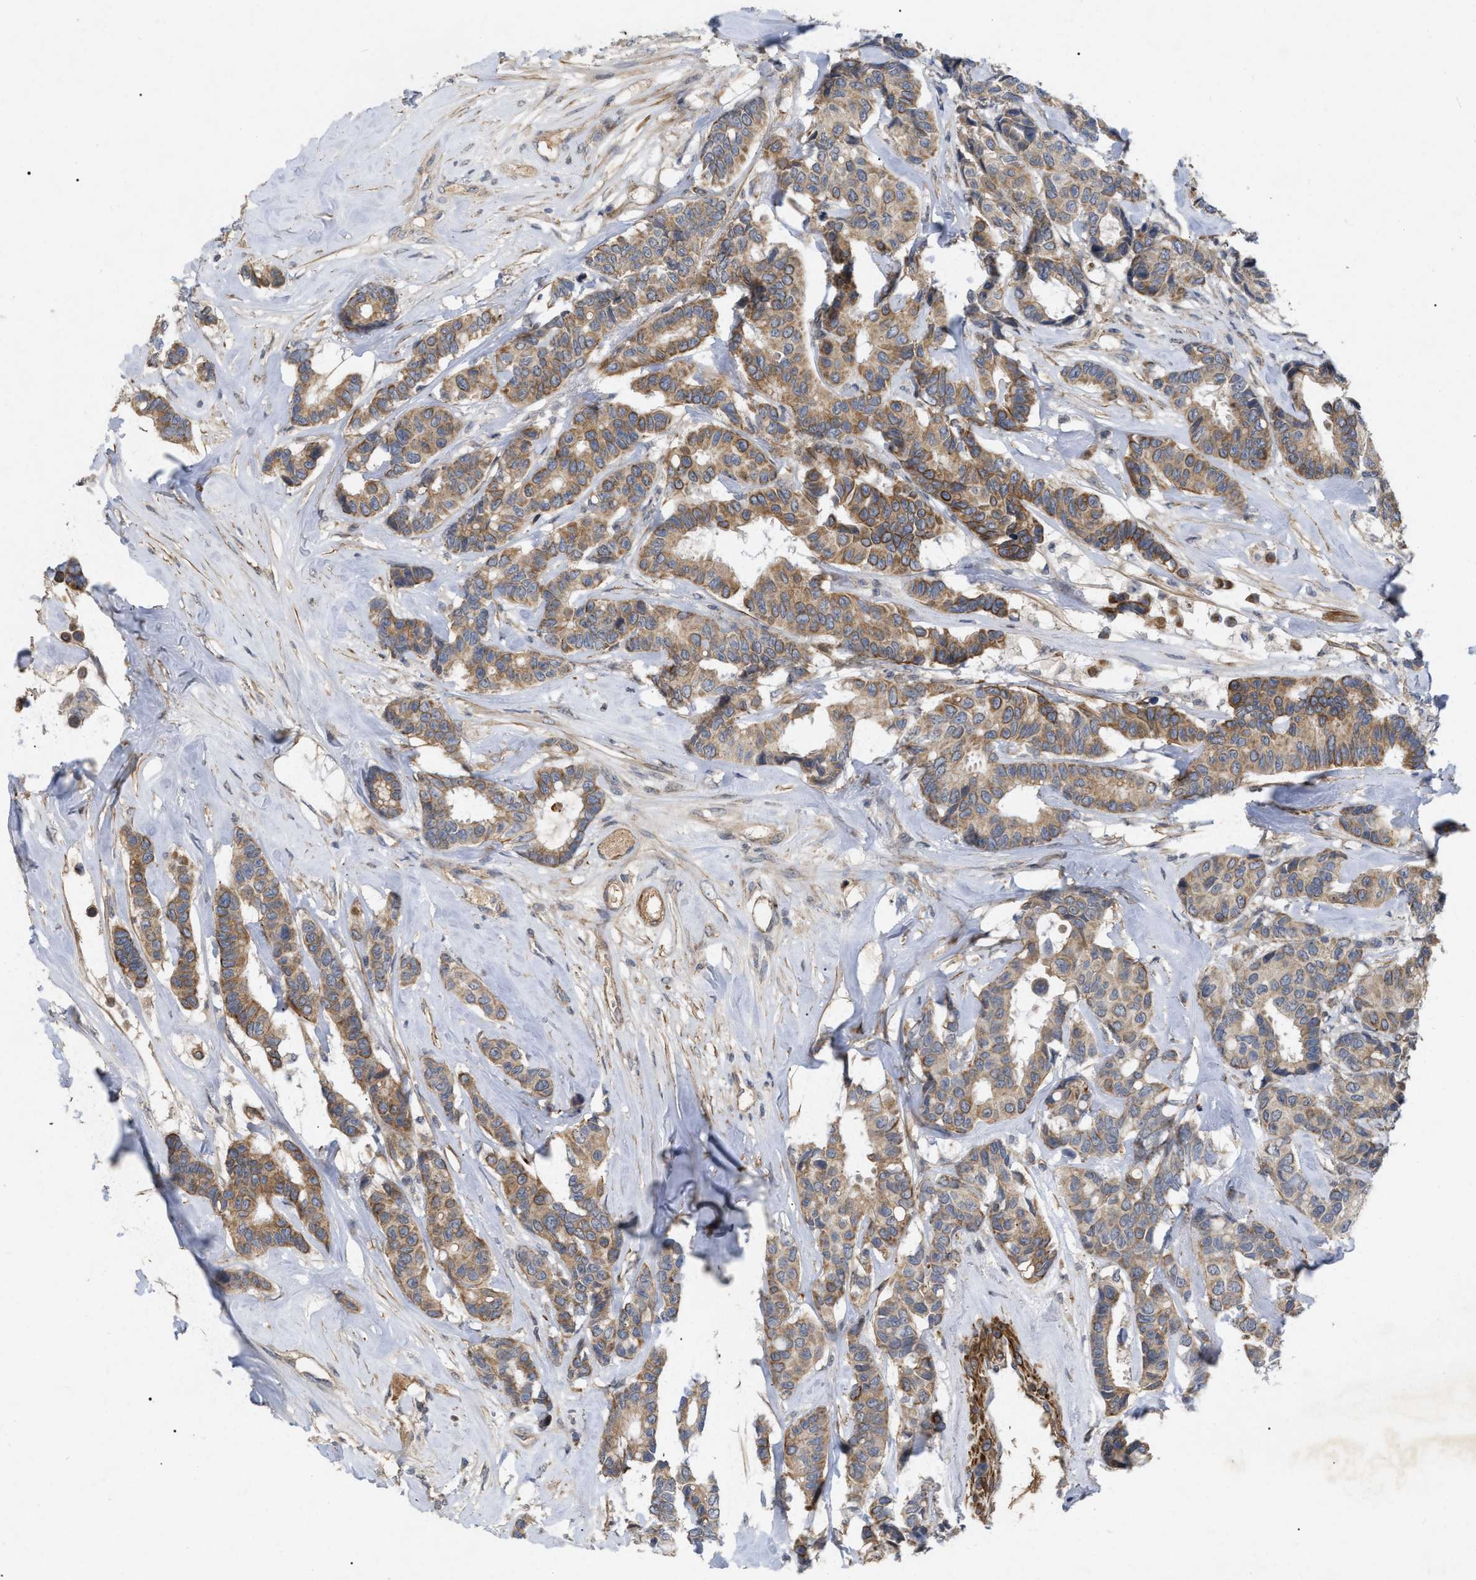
{"staining": {"intensity": "moderate", "quantity": ">75%", "location": "cytoplasmic/membranous"}, "tissue": "breast cancer", "cell_type": "Tumor cells", "image_type": "cancer", "snomed": [{"axis": "morphology", "description": "Duct carcinoma"}, {"axis": "topography", "description": "Breast"}], "caption": "IHC of human invasive ductal carcinoma (breast) displays medium levels of moderate cytoplasmic/membranous positivity in approximately >75% of tumor cells.", "gene": "ST6GALNAC6", "patient": {"sex": "female", "age": 87}}